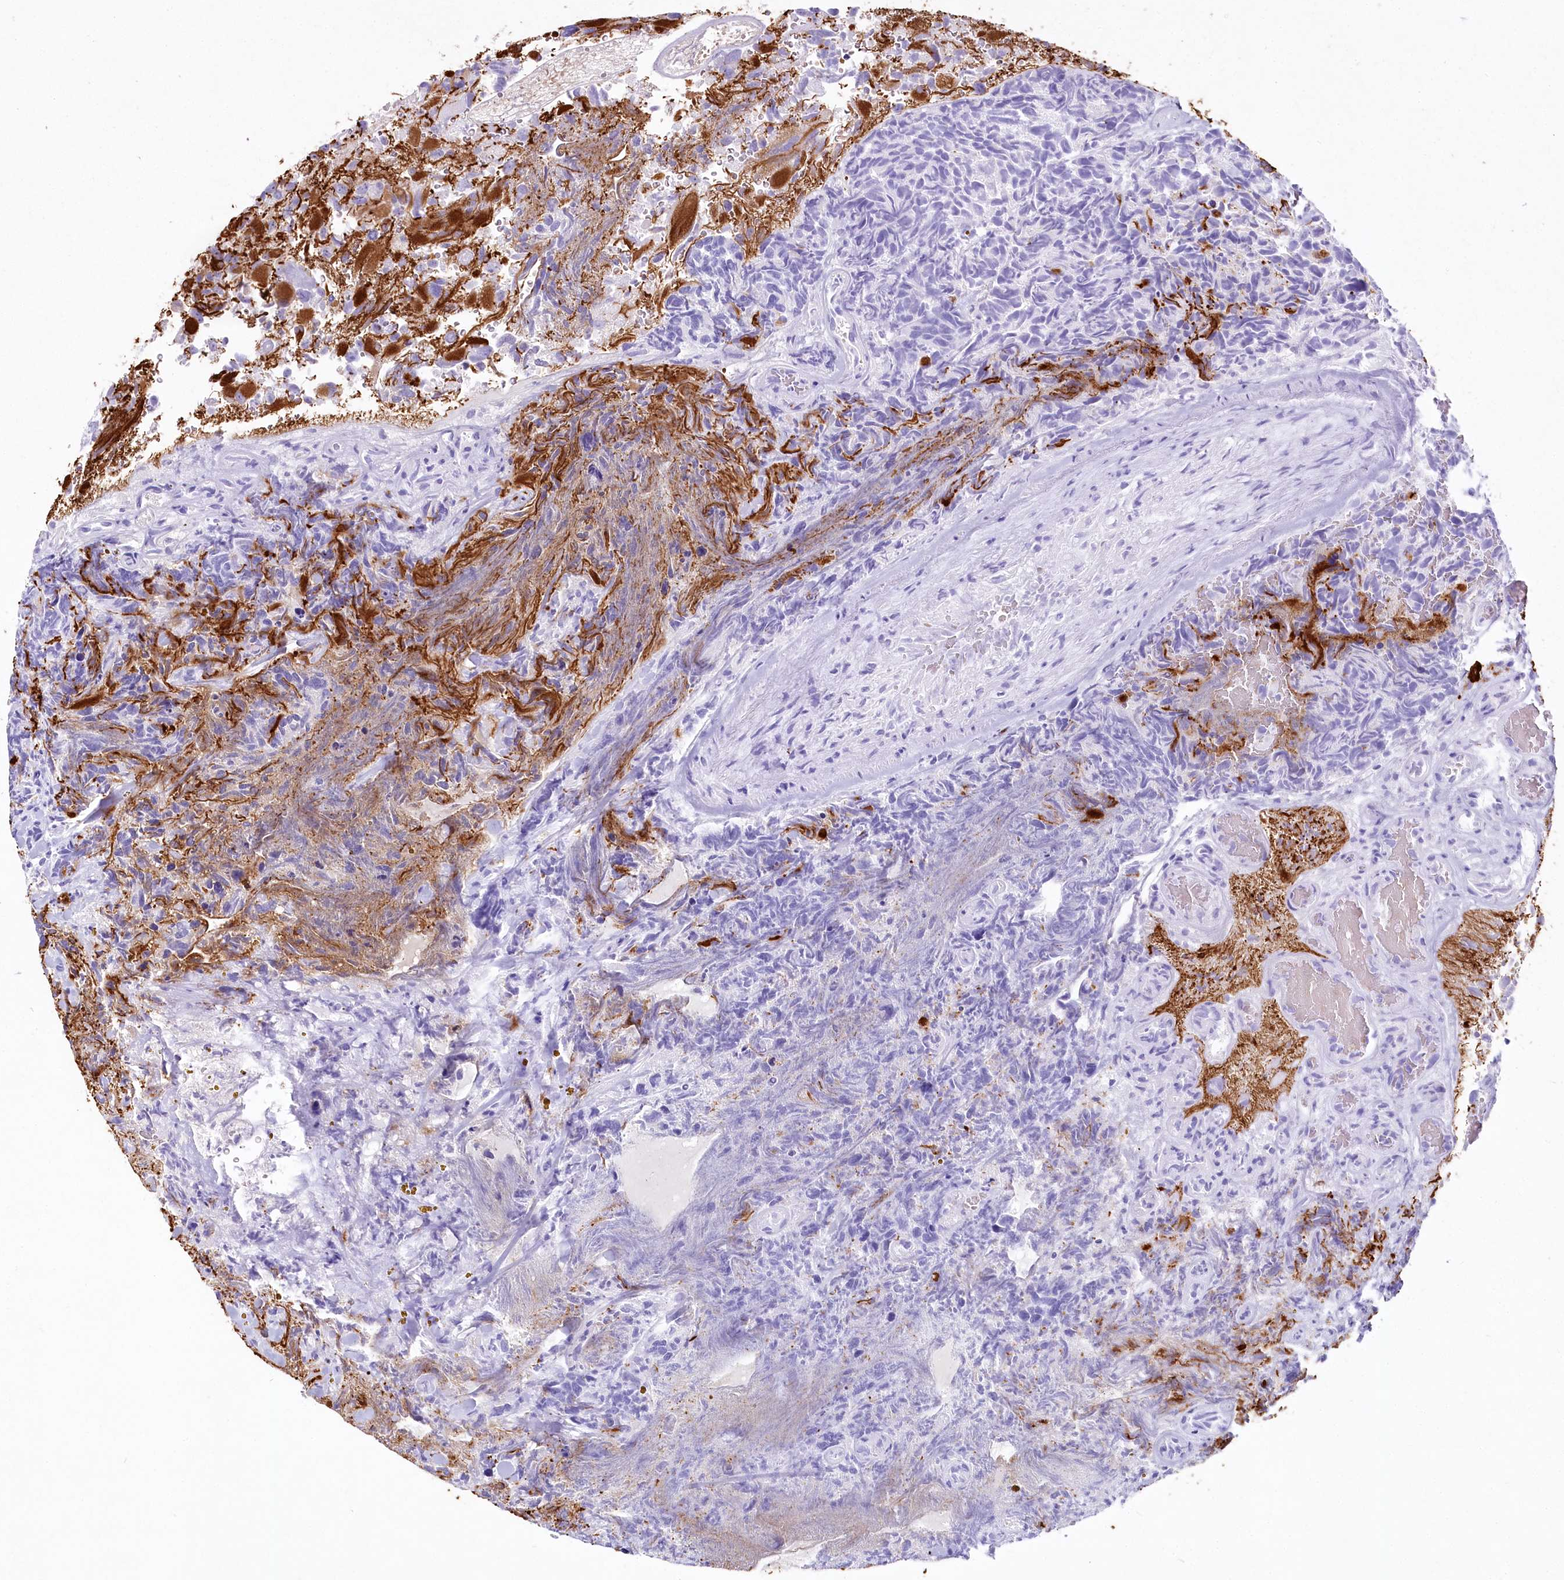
{"staining": {"intensity": "strong", "quantity": "<25%", "location": "cytoplasmic/membranous"}, "tissue": "glioma", "cell_type": "Tumor cells", "image_type": "cancer", "snomed": [{"axis": "morphology", "description": "Glioma, malignant, High grade"}, {"axis": "topography", "description": "Brain"}], "caption": "Human malignant glioma (high-grade) stained with a protein marker demonstrates strong staining in tumor cells.", "gene": "IFIT5", "patient": {"sex": "male", "age": 69}}